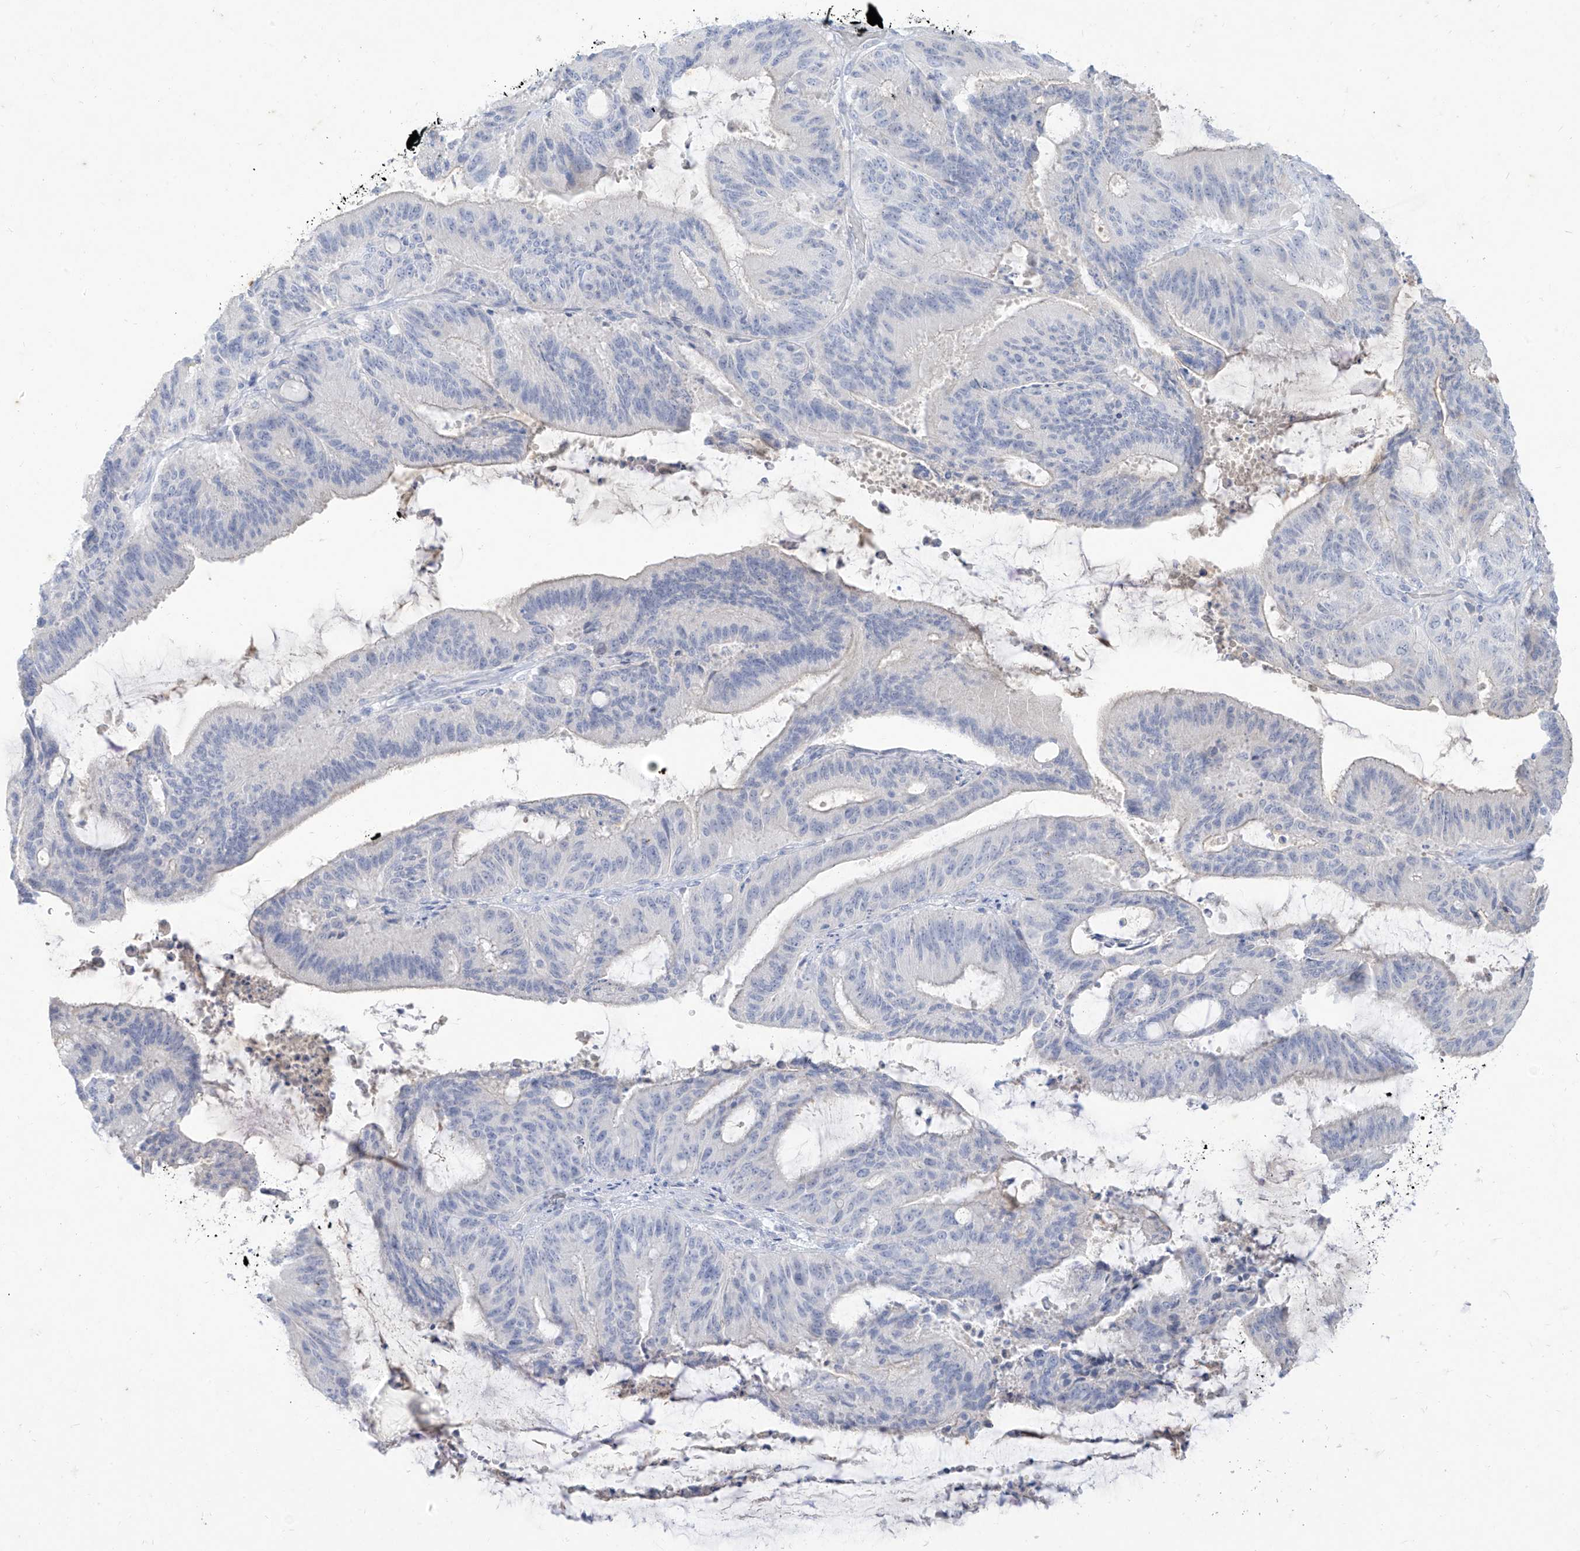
{"staining": {"intensity": "negative", "quantity": "none", "location": "none"}, "tissue": "liver cancer", "cell_type": "Tumor cells", "image_type": "cancer", "snomed": [{"axis": "morphology", "description": "Normal tissue, NOS"}, {"axis": "morphology", "description": "Cholangiocarcinoma"}, {"axis": "topography", "description": "Liver"}, {"axis": "topography", "description": "Peripheral nerve tissue"}], "caption": "An immunohistochemistry image of liver cholangiocarcinoma is shown. There is no staining in tumor cells of liver cholangiocarcinoma.", "gene": "TGM4", "patient": {"sex": "female", "age": 73}}